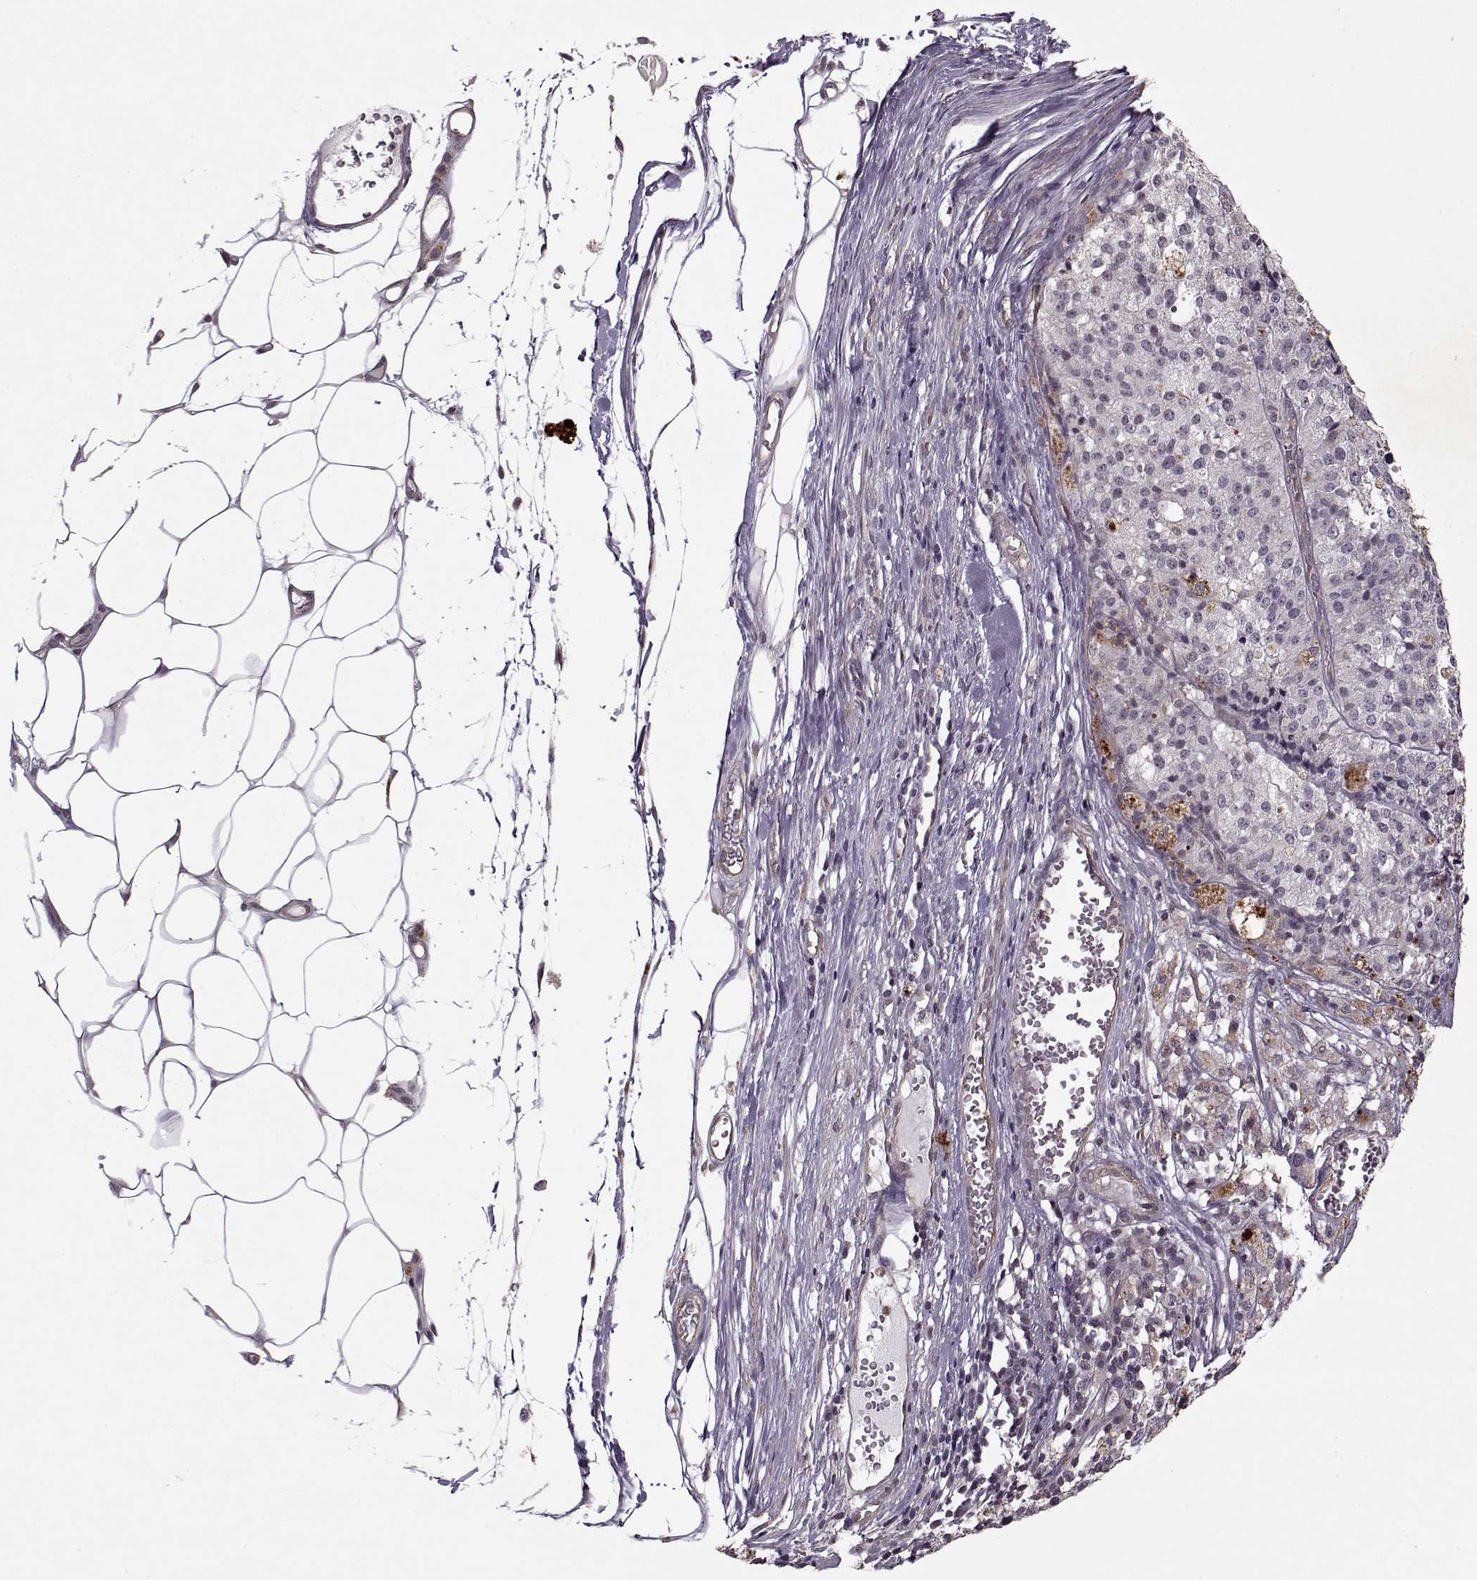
{"staining": {"intensity": "negative", "quantity": "none", "location": "none"}, "tissue": "melanoma", "cell_type": "Tumor cells", "image_type": "cancer", "snomed": [{"axis": "morphology", "description": "Malignant melanoma, Metastatic site"}, {"axis": "topography", "description": "Lymph node"}], "caption": "Immunohistochemistry micrograph of malignant melanoma (metastatic site) stained for a protein (brown), which displays no expression in tumor cells.", "gene": "KRT9", "patient": {"sex": "female", "age": 64}}